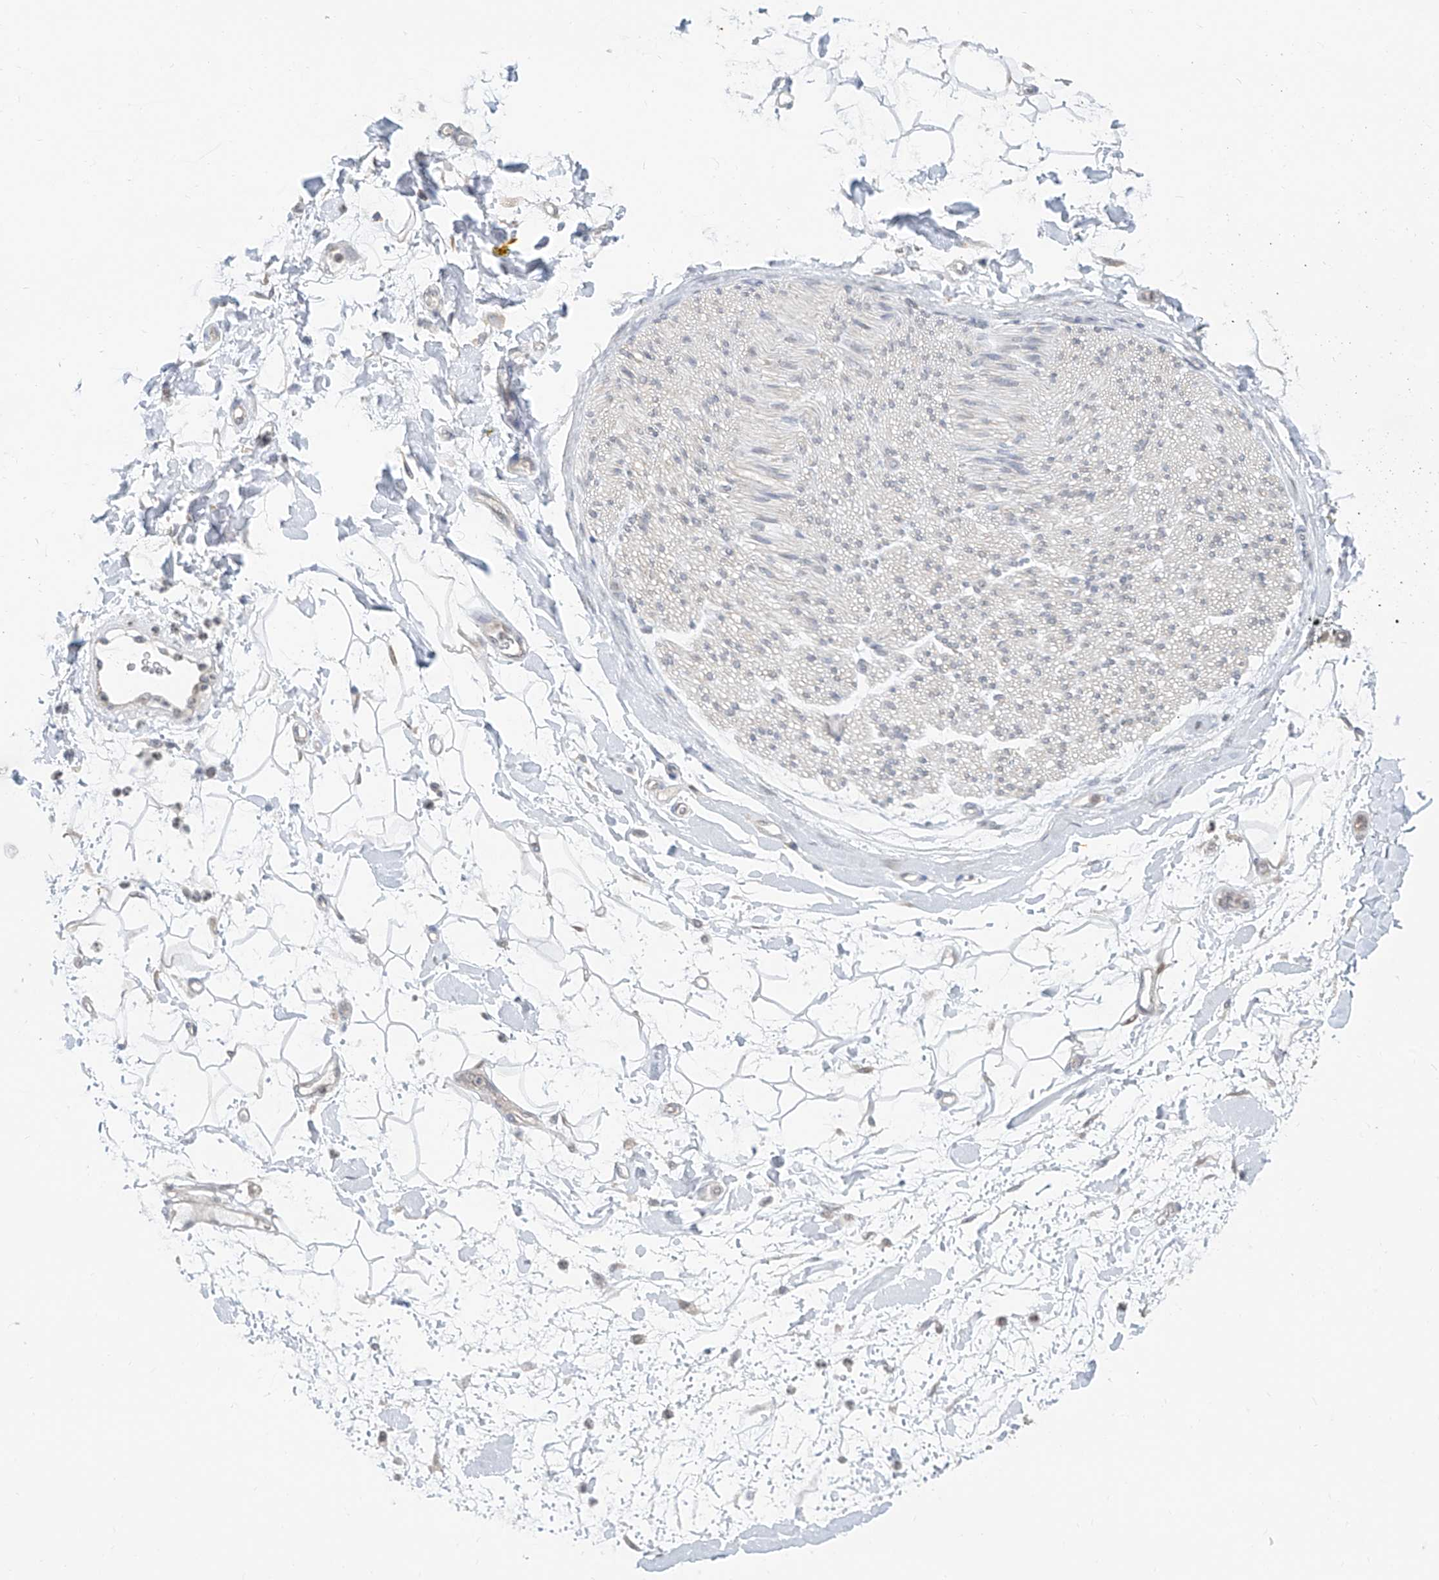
{"staining": {"intensity": "negative", "quantity": "none", "location": "none"}, "tissue": "adipose tissue", "cell_type": "Adipocytes", "image_type": "normal", "snomed": [{"axis": "morphology", "description": "Normal tissue, NOS"}, {"axis": "morphology", "description": "Adenocarcinoma, NOS"}, {"axis": "topography", "description": "Pancreas"}, {"axis": "topography", "description": "Peripheral nerve tissue"}], "caption": "Protein analysis of unremarkable adipose tissue exhibits no significant expression in adipocytes. (Brightfield microscopy of DAB (3,3'-diaminobenzidine) IHC at high magnification).", "gene": "KCNK10", "patient": {"sex": "male", "age": 59}}